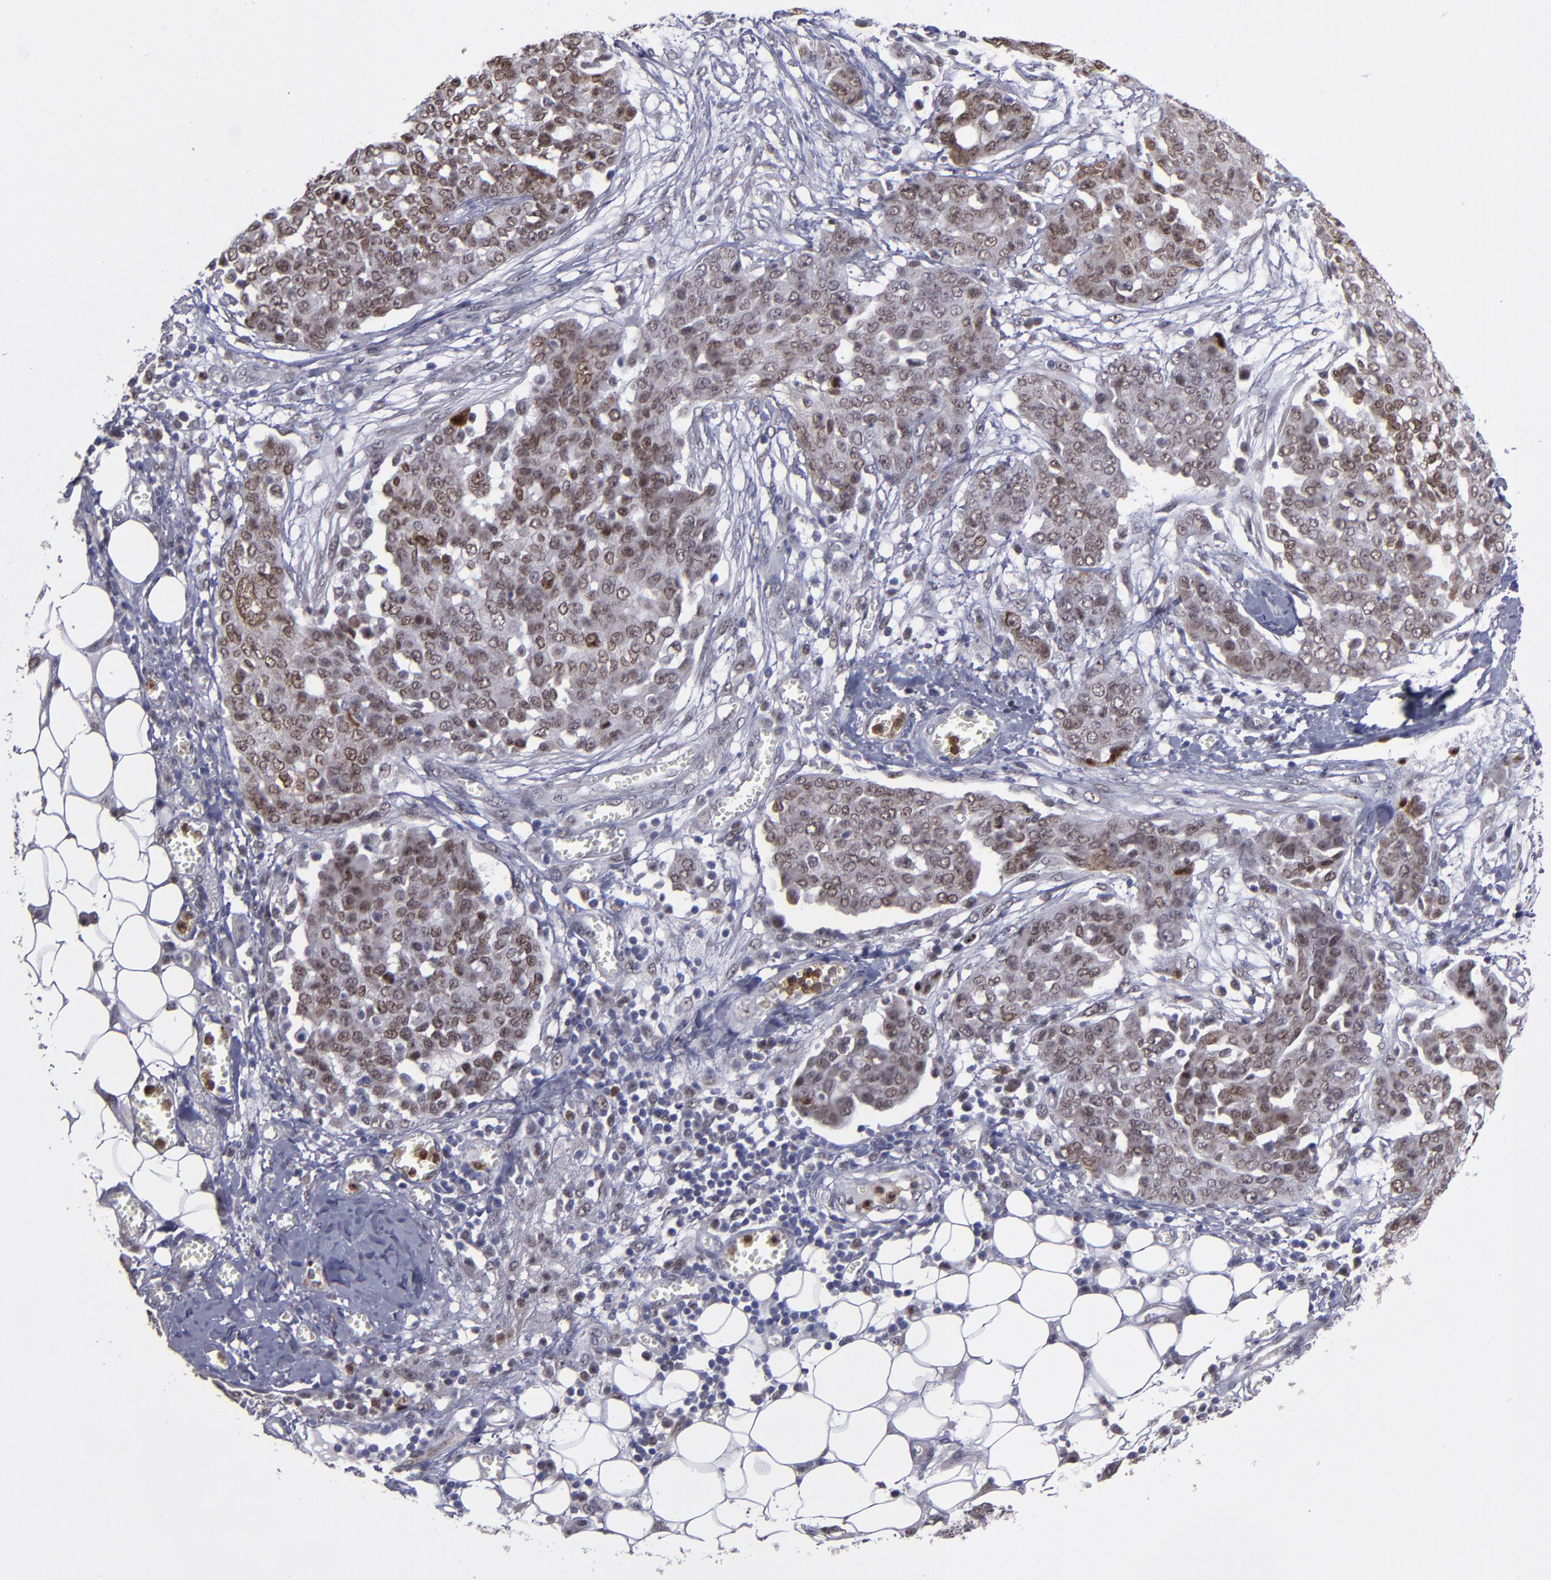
{"staining": {"intensity": "weak", "quantity": ">75%", "location": "nuclear"}, "tissue": "ovarian cancer", "cell_type": "Tumor cells", "image_type": "cancer", "snomed": [{"axis": "morphology", "description": "Cystadenocarcinoma, serous, NOS"}, {"axis": "topography", "description": "Soft tissue"}, {"axis": "topography", "description": "Ovary"}], "caption": "This is an image of immunohistochemistry (IHC) staining of ovarian serous cystadenocarcinoma, which shows weak staining in the nuclear of tumor cells.", "gene": "RREB1", "patient": {"sex": "female", "age": 57}}